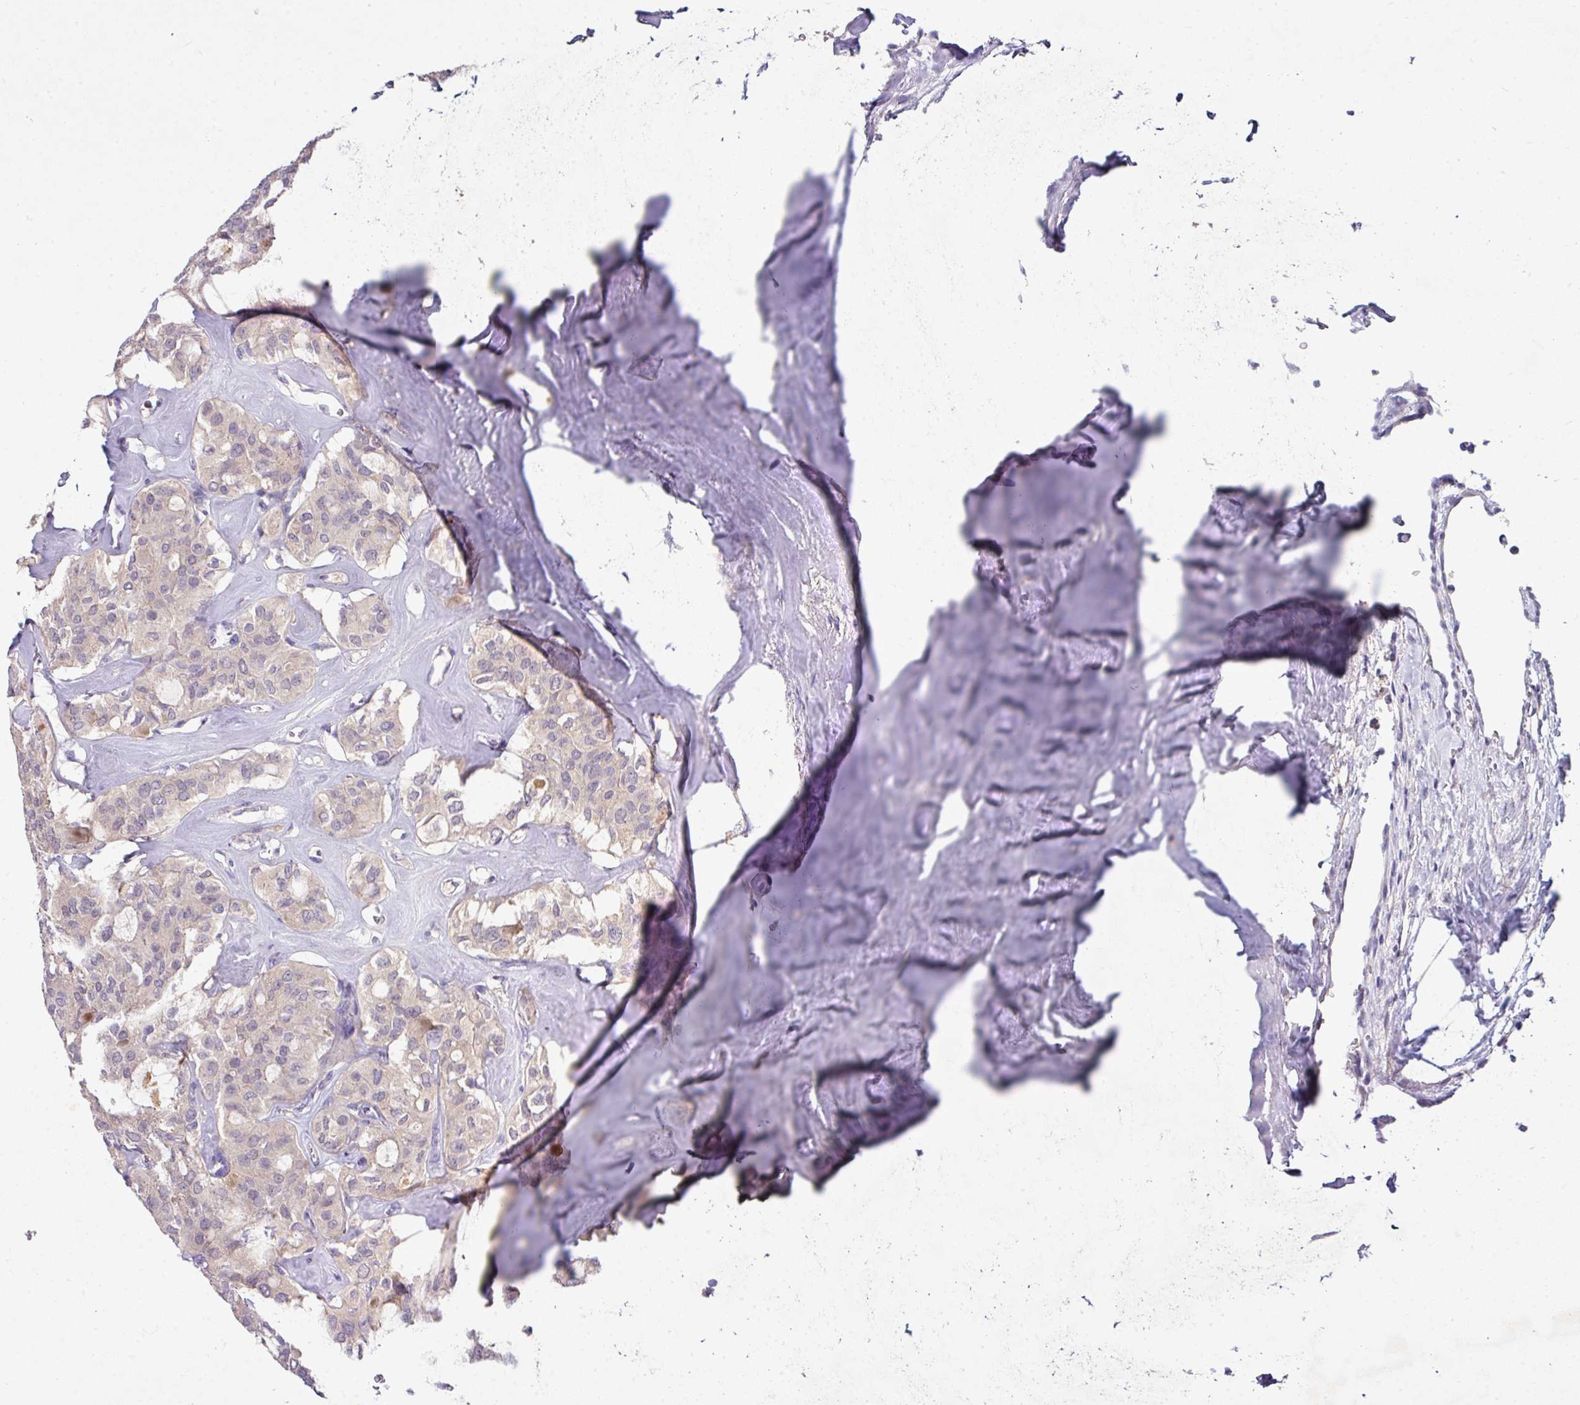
{"staining": {"intensity": "negative", "quantity": "none", "location": "none"}, "tissue": "thyroid cancer", "cell_type": "Tumor cells", "image_type": "cancer", "snomed": [{"axis": "morphology", "description": "Follicular adenoma carcinoma, NOS"}, {"axis": "topography", "description": "Thyroid gland"}], "caption": "Tumor cells show no significant positivity in follicular adenoma carcinoma (thyroid).", "gene": "AEBP2", "patient": {"sex": "male", "age": 75}}